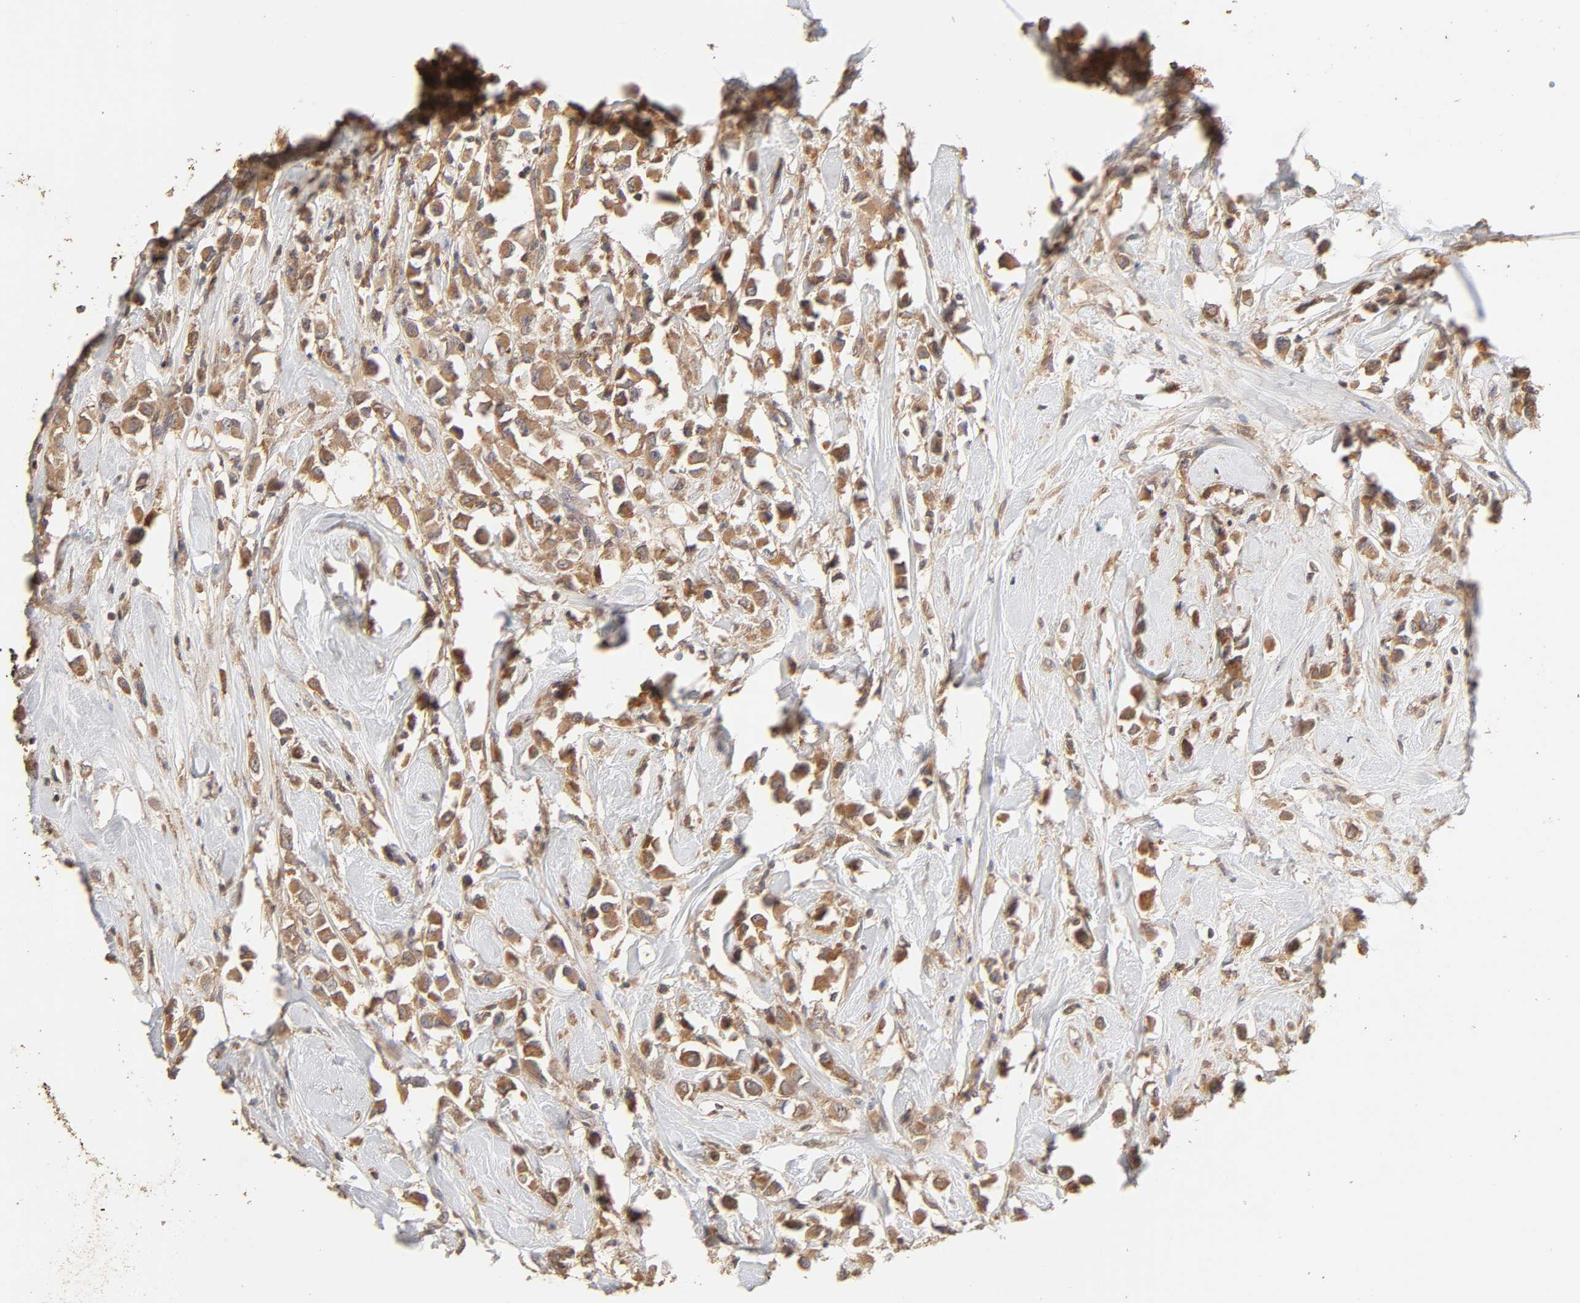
{"staining": {"intensity": "moderate", "quantity": ">75%", "location": "cytoplasmic/membranous"}, "tissue": "breast cancer", "cell_type": "Tumor cells", "image_type": "cancer", "snomed": [{"axis": "morphology", "description": "Duct carcinoma"}, {"axis": "topography", "description": "Breast"}], "caption": "A high-resolution micrograph shows immunohistochemistry staining of breast cancer (intraductal carcinoma), which reveals moderate cytoplasmic/membranous positivity in about >75% of tumor cells.", "gene": "AP1G2", "patient": {"sex": "female", "age": 61}}